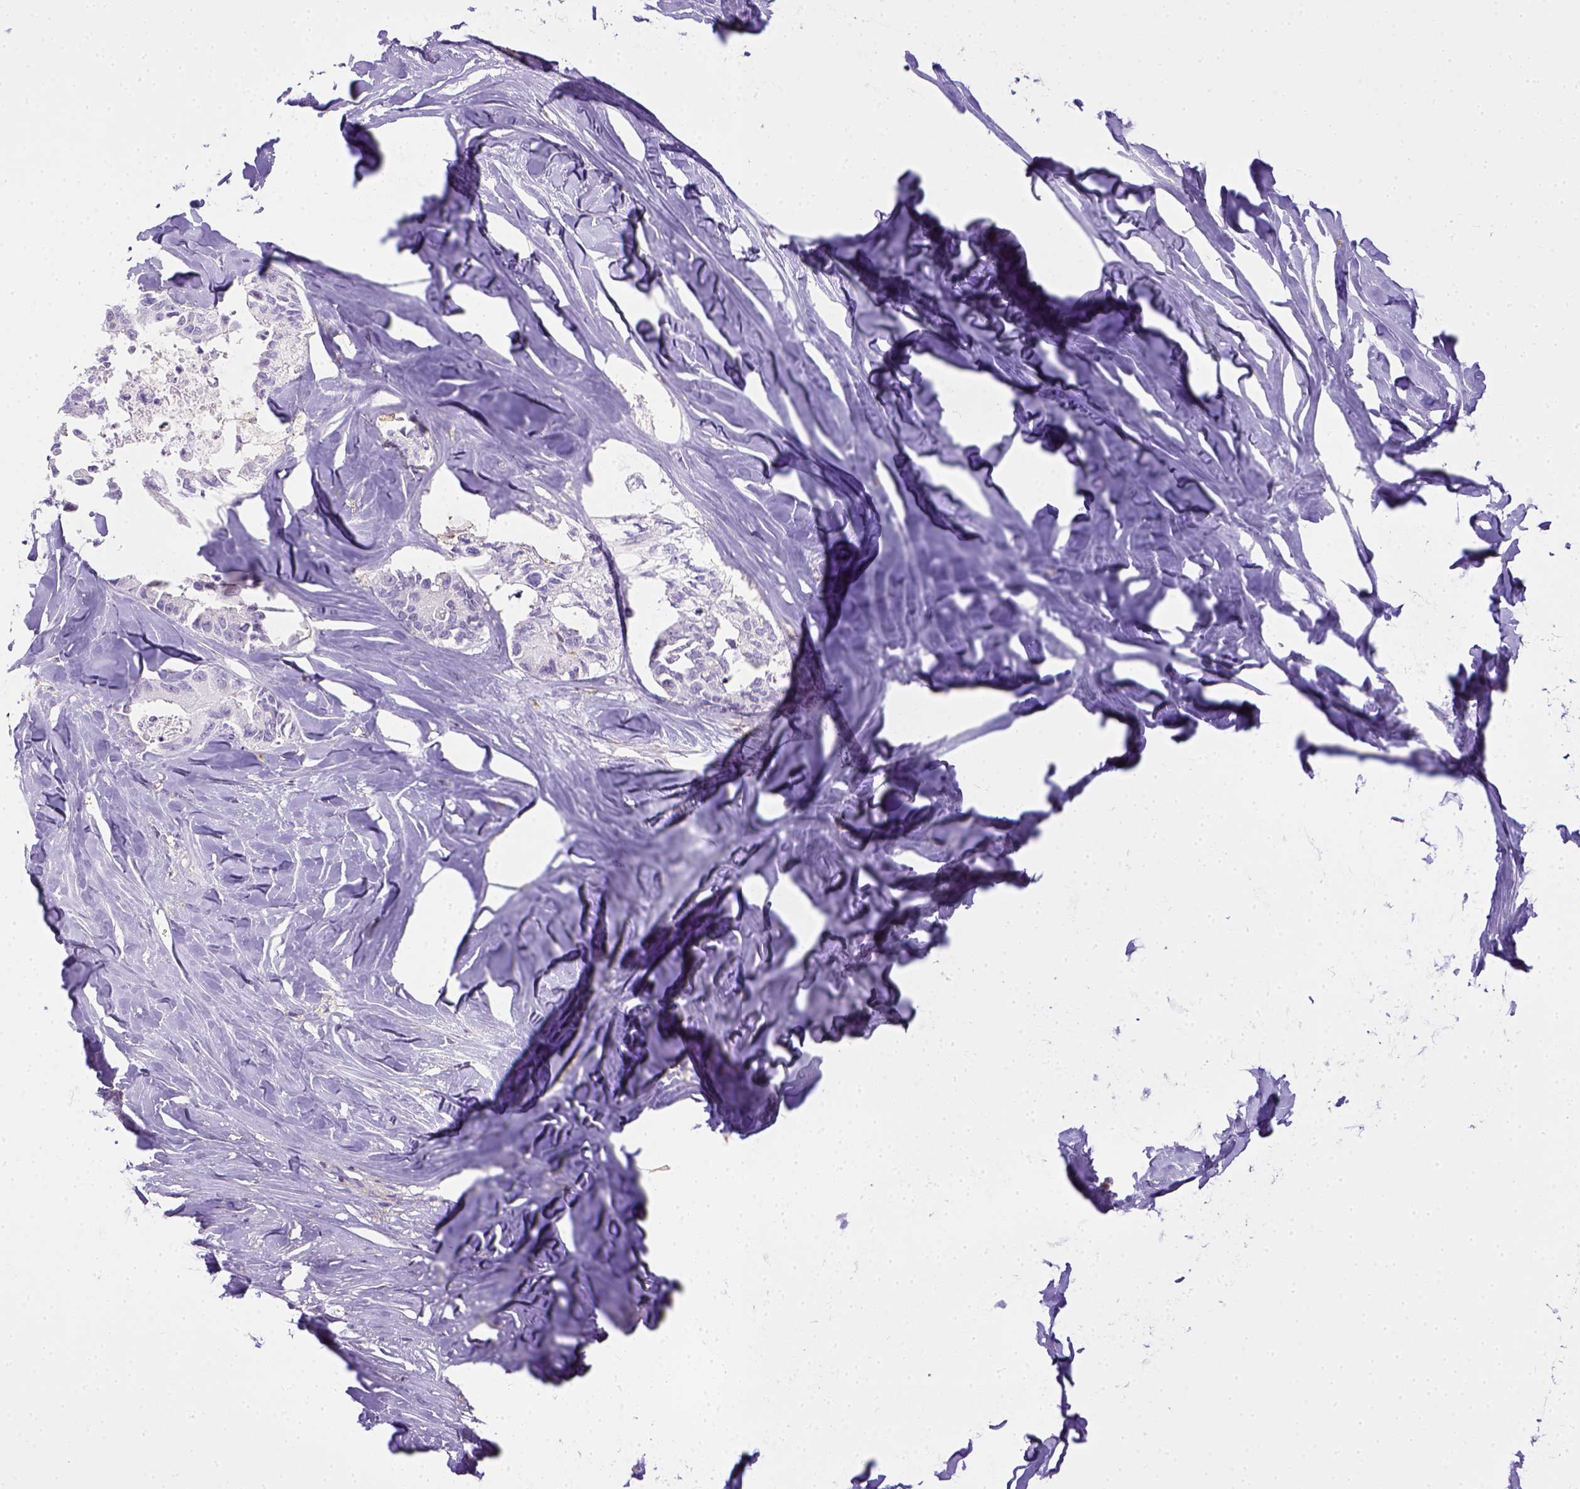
{"staining": {"intensity": "negative", "quantity": "none", "location": "none"}, "tissue": "colorectal cancer", "cell_type": "Tumor cells", "image_type": "cancer", "snomed": [{"axis": "morphology", "description": "Adenocarcinoma, NOS"}, {"axis": "topography", "description": "Colon"}, {"axis": "topography", "description": "Rectum"}], "caption": "A high-resolution photomicrograph shows immunohistochemistry staining of colorectal cancer, which demonstrates no significant staining in tumor cells.", "gene": "ITGAM", "patient": {"sex": "male", "age": 57}}